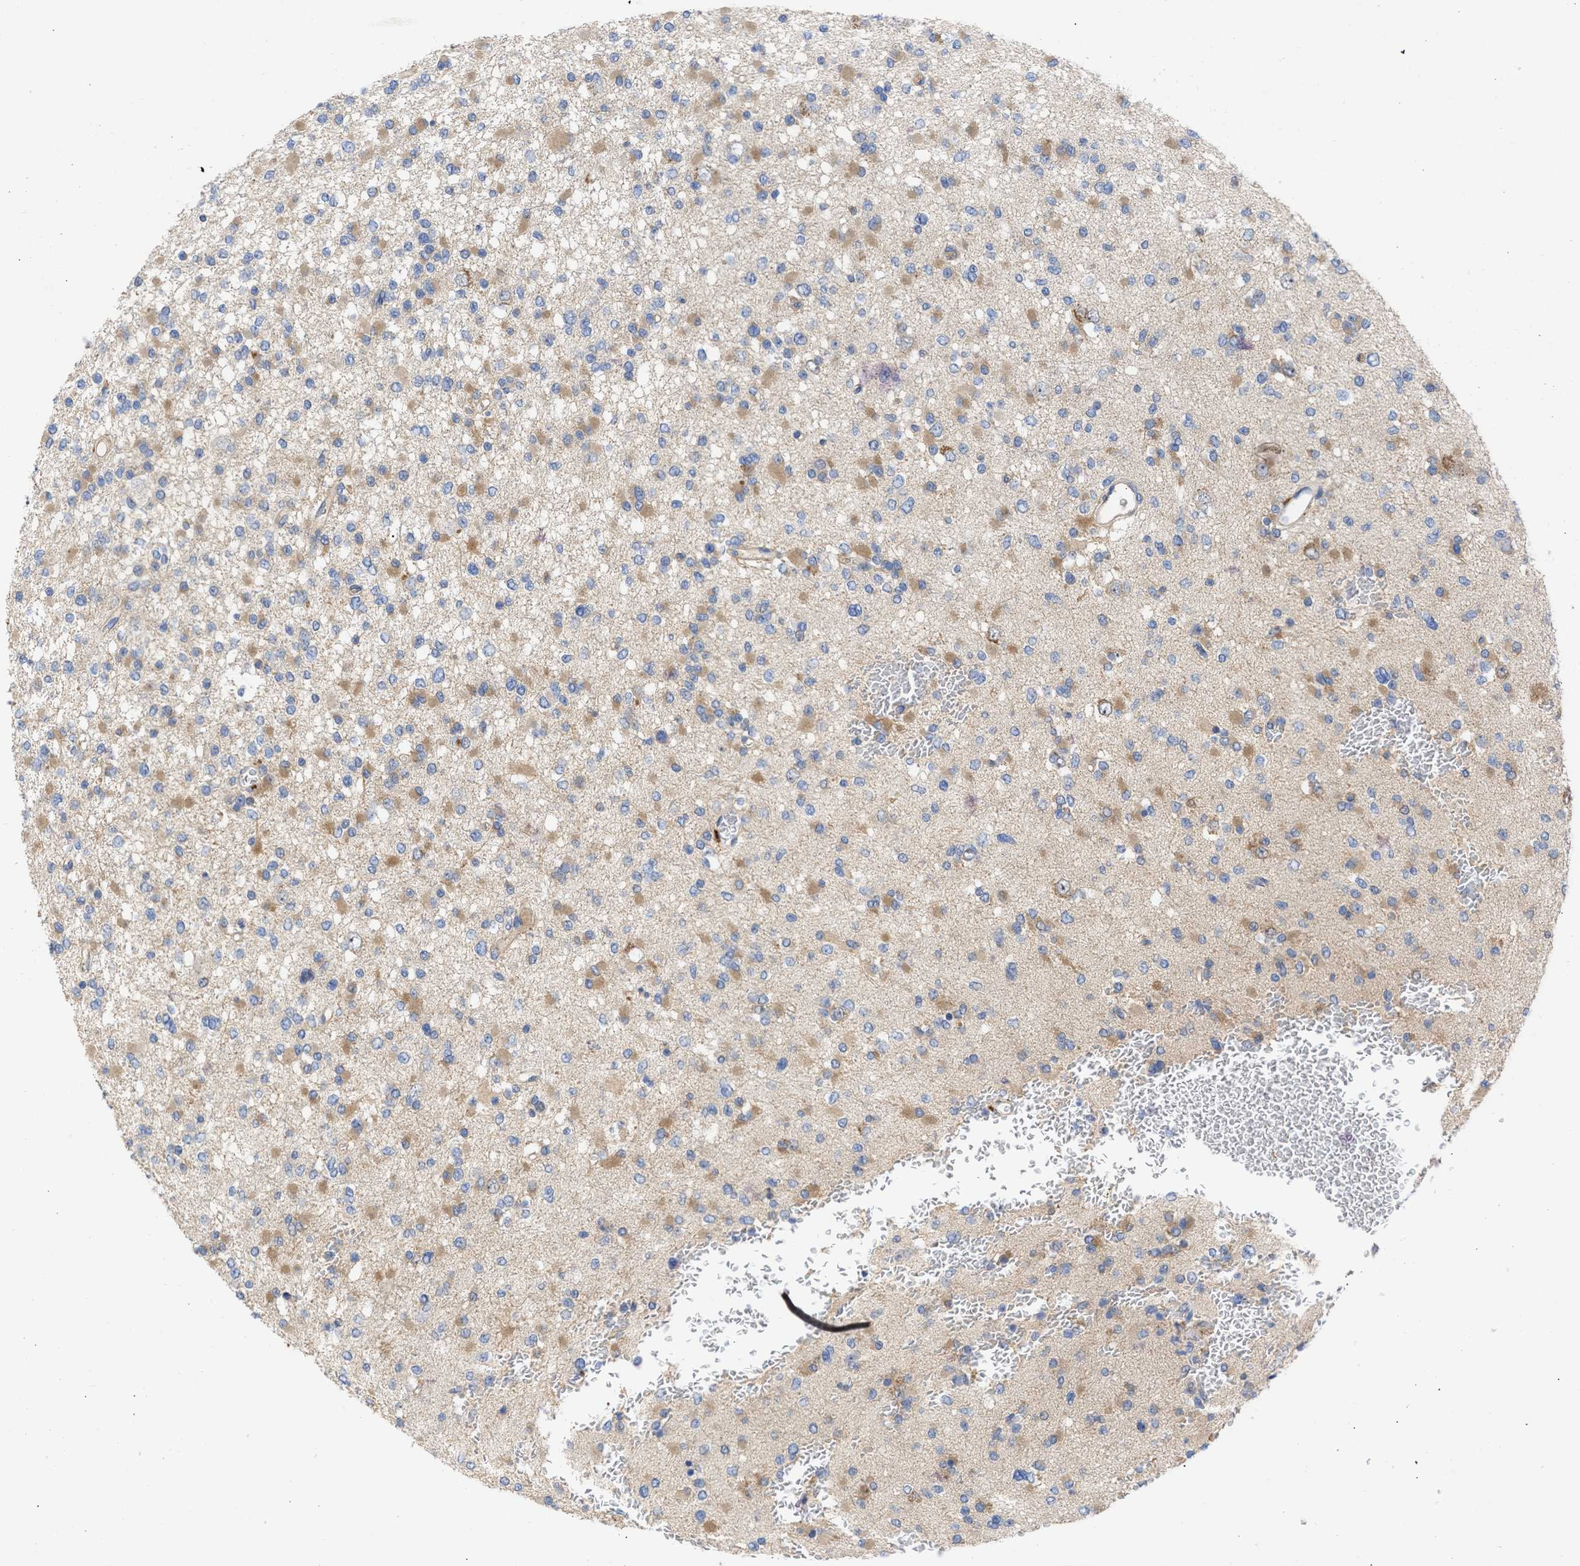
{"staining": {"intensity": "moderate", "quantity": "<25%", "location": "cytoplasmic/membranous"}, "tissue": "glioma", "cell_type": "Tumor cells", "image_type": "cancer", "snomed": [{"axis": "morphology", "description": "Glioma, malignant, Low grade"}, {"axis": "topography", "description": "Brain"}], "caption": "The histopathology image demonstrates a brown stain indicating the presence of a protein in the cytoplasmic/membranous of tumor cells in malignant glioma (low-grade).", "gene": "ARHGEF4", "patient": {"sex": "female", "age": 22}}